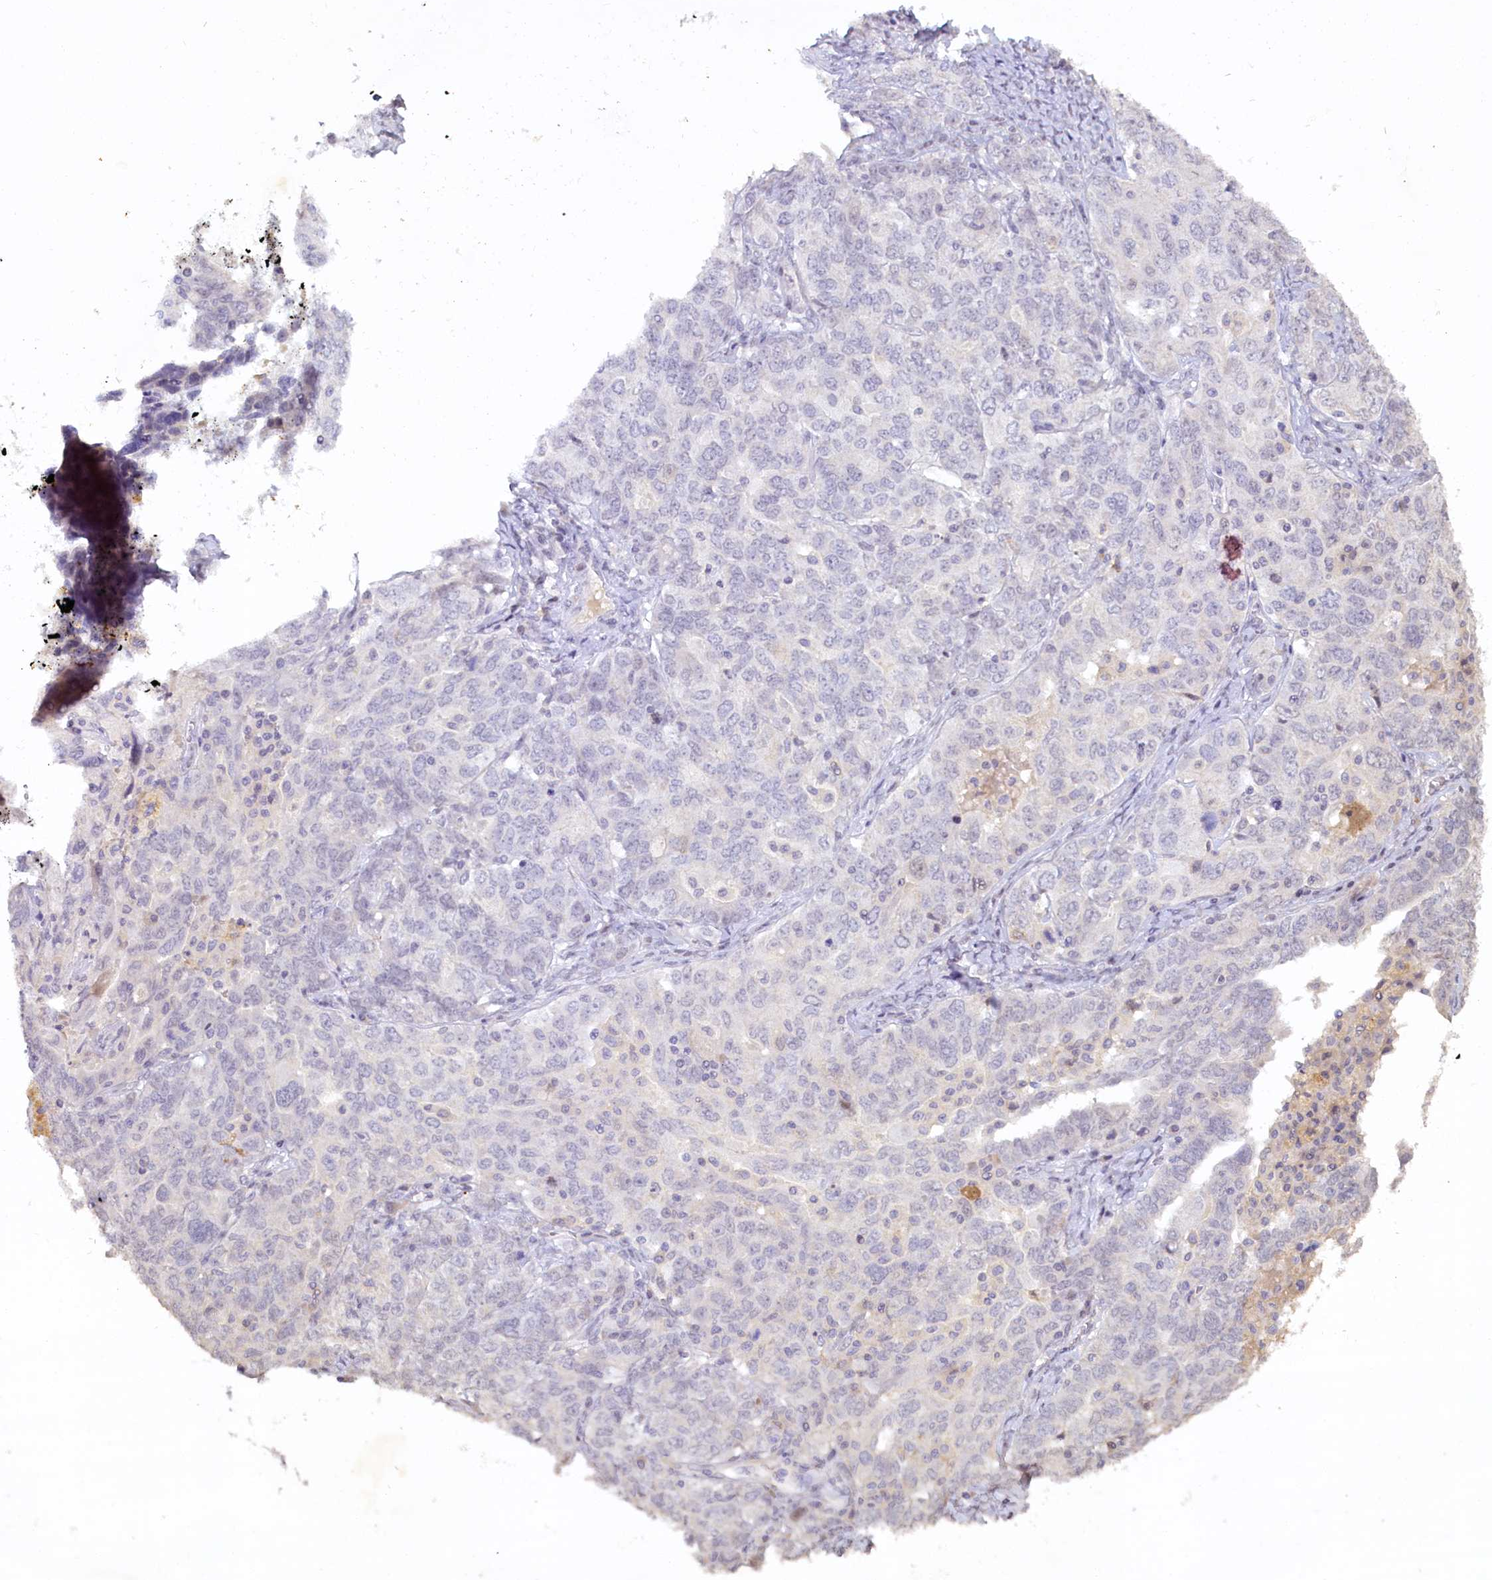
{"staining": {"intensity": "negative", "quantity": "none", "location": "none"}, "tissue": "ovarian cancer", "cell_type": "Tumor cells", "image_type": "cancer", "snomed": [{"axis": "morphology", "description": "Carcinoma, endometroid"}, {"axis": "topography", "description": "Ovary"}], "caption": "Immunohistochemical staining of ovarian endometroid carcinoma displays no significant staining in tumor cells.", "gene": "MUCL1", "patient": {"sex": "female", "age": 62}}